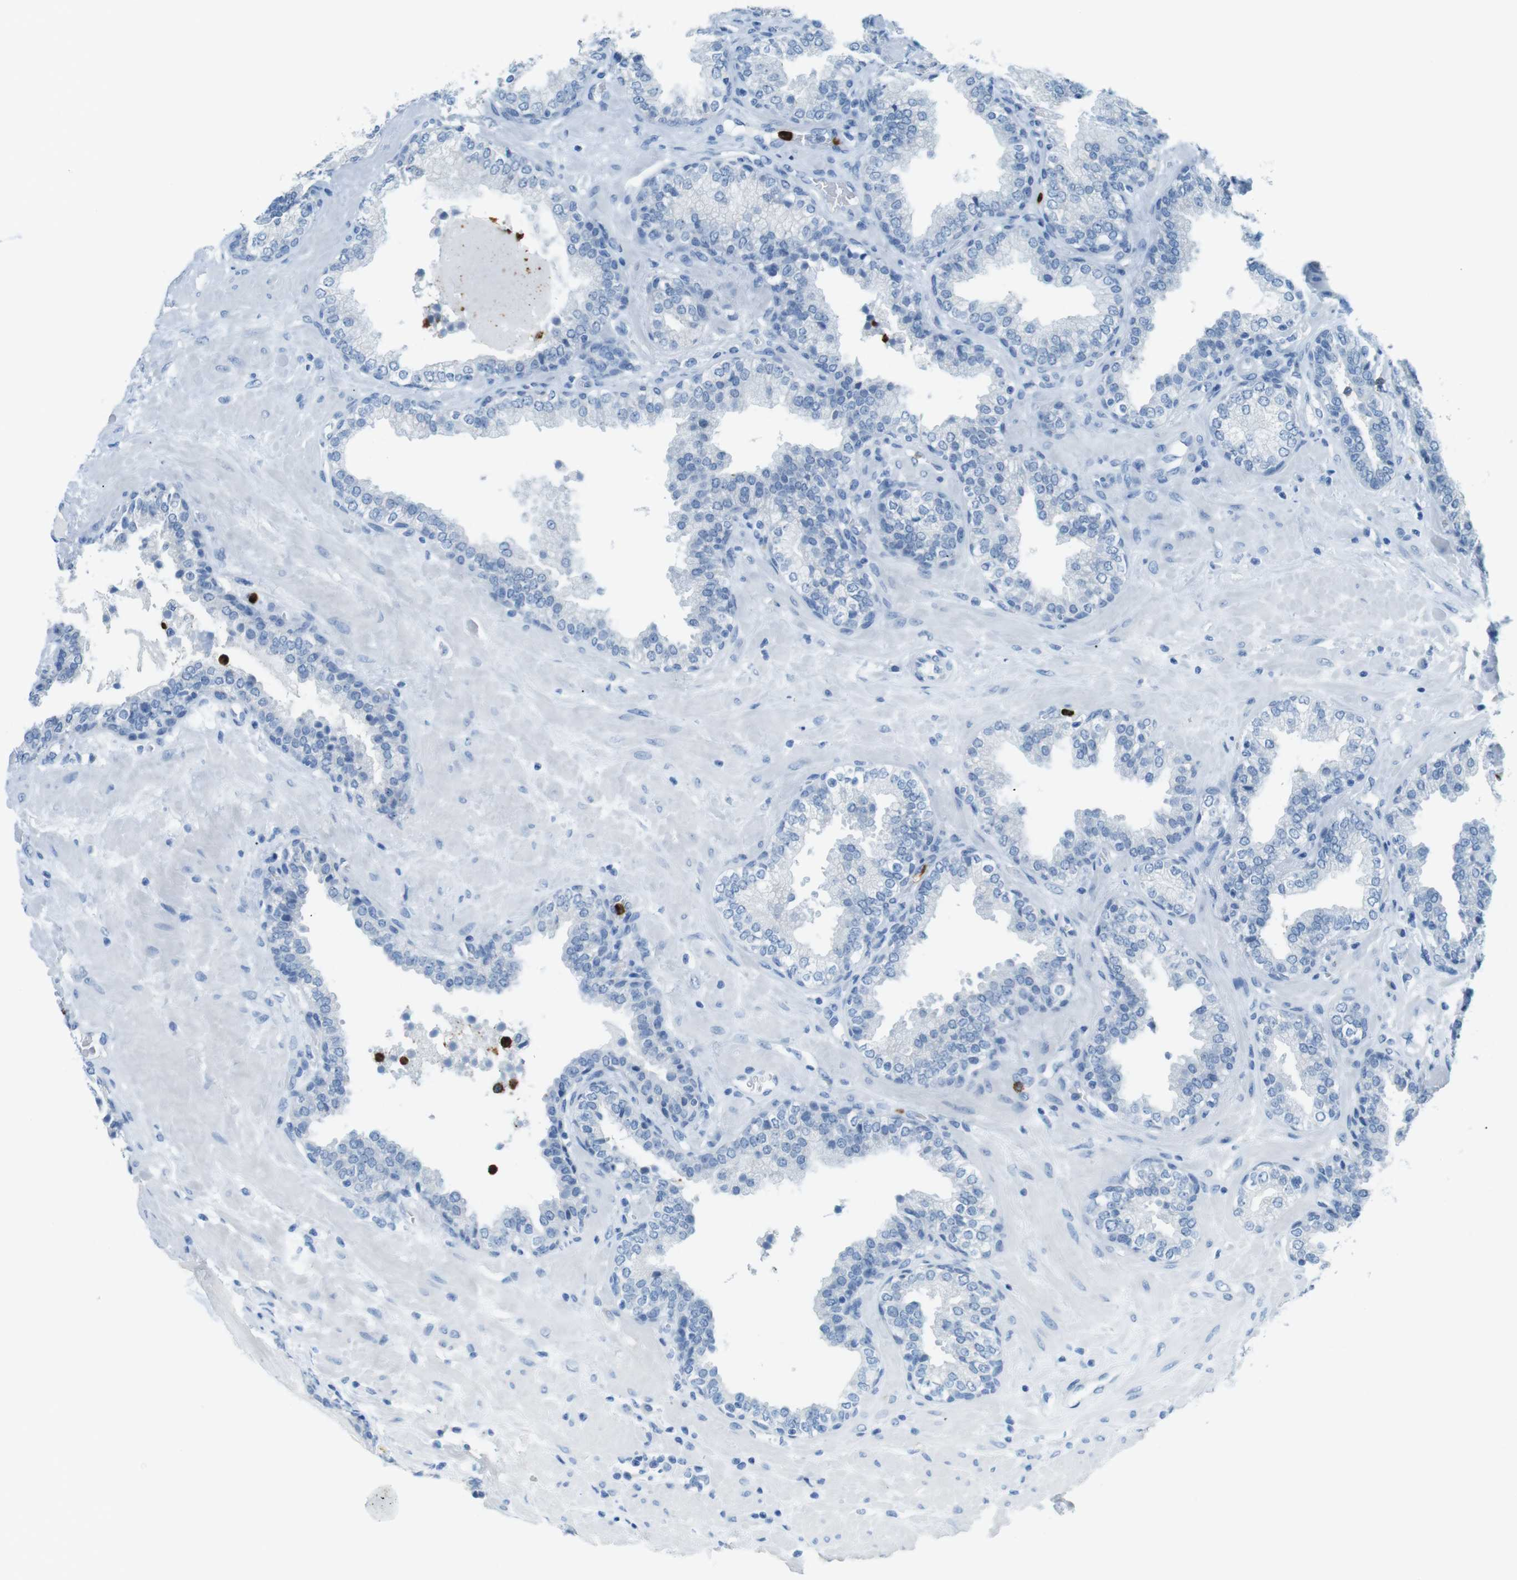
{"staining": {"intensity": "negative", "quantity": "none", "location": "none"}, "tissue": "prostate", "cell_type": "Glandular cells", "image_type": "normal", "snomed": [{"axis": "morphology", "description": "Normal tissue, NOS"}, {"axis": "topography", "description": "Prostate"}], "caption": "This photomicrograph is of normal prostate stained with immunohistochemistry to label a protein in brown with the nuclei are counter-stained blue. There is no staining in glandular cells.", "gene": "MCEMP1", "patient": {"sex": "male", "age": 51}}